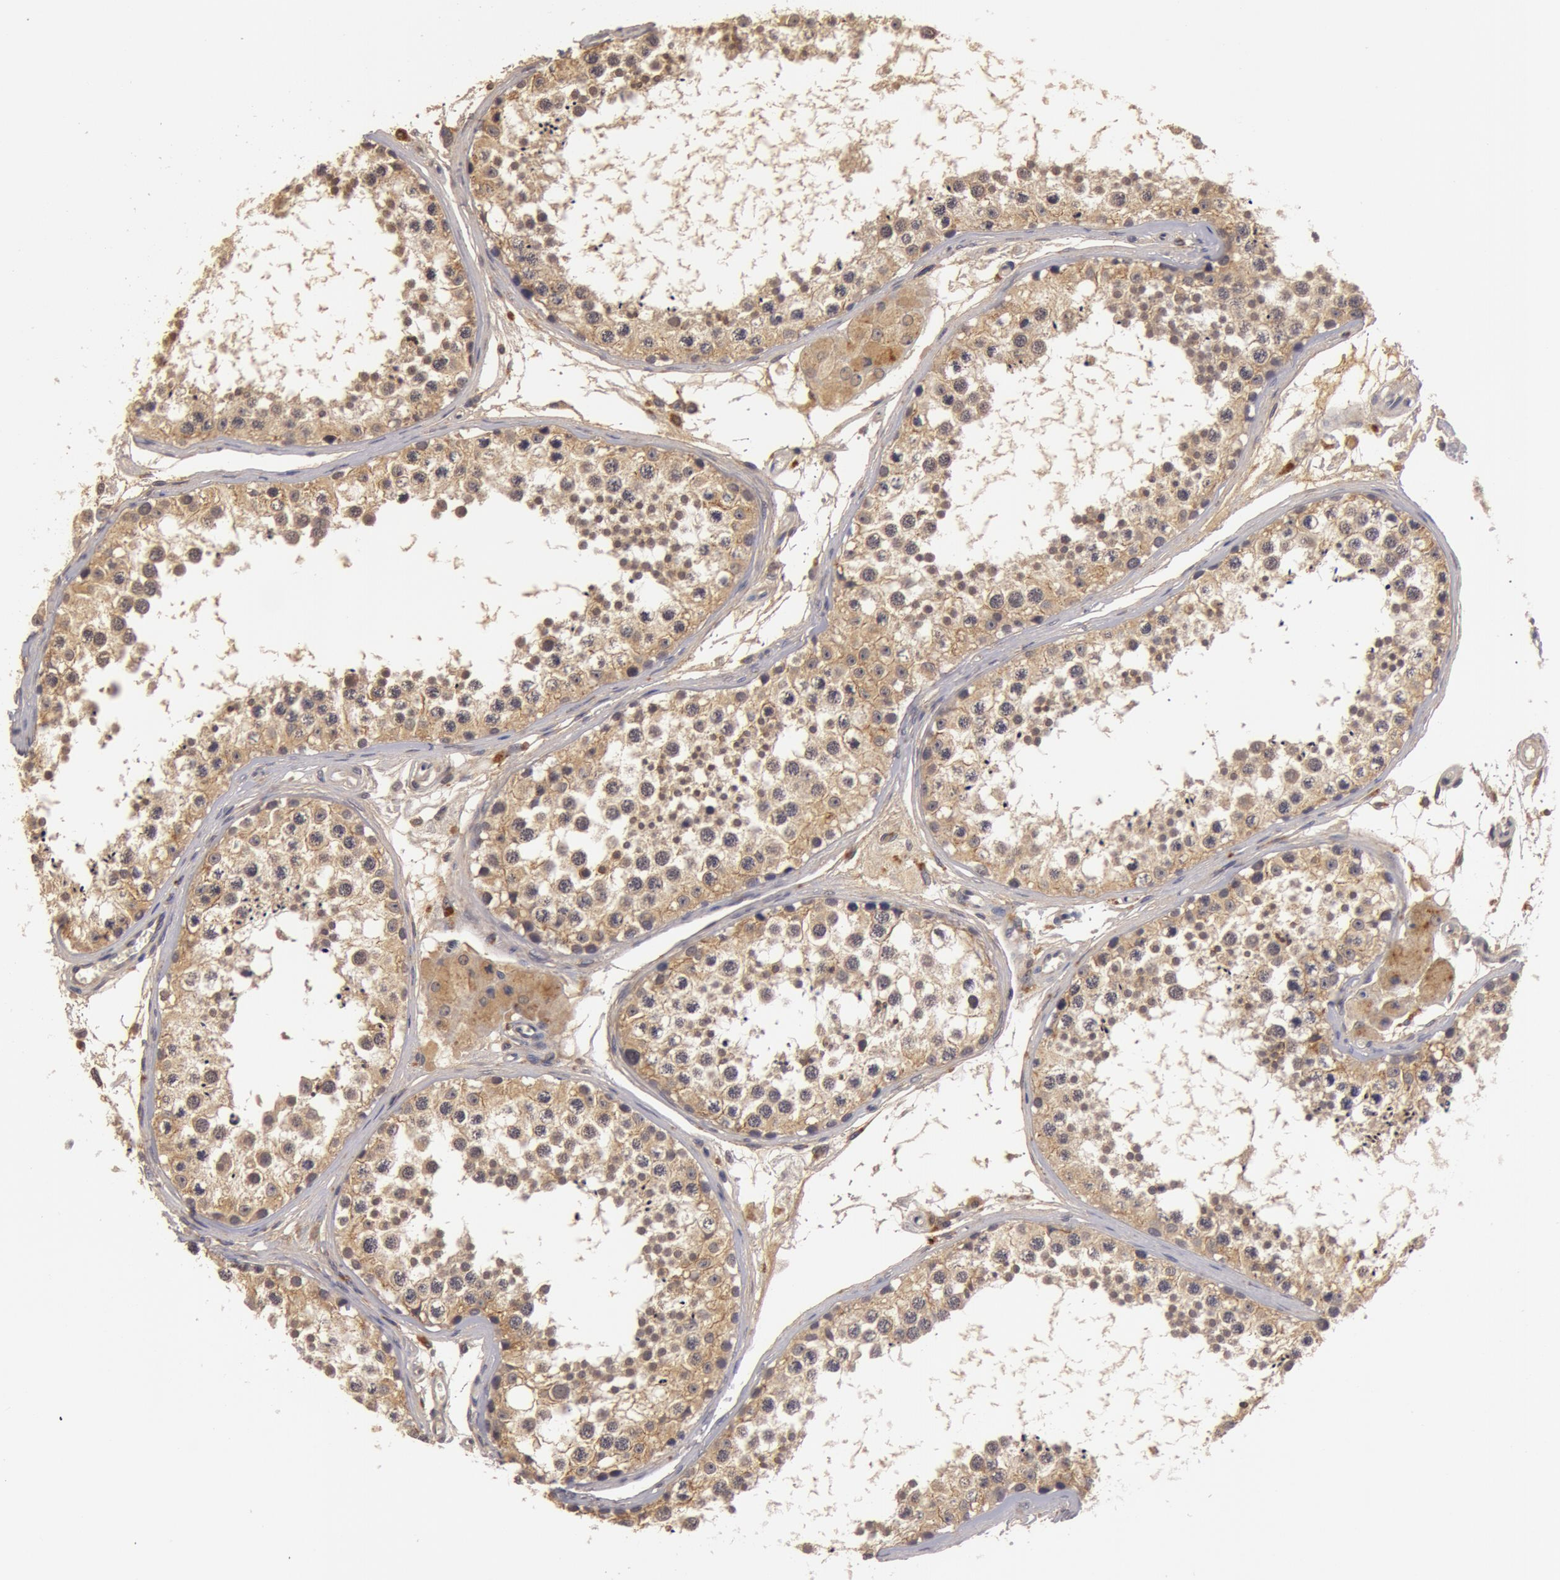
{"staining": {"intensity": "moderate", "quantity": ">75%", "location": "cytoplasmic/membranous"}, "tissue": "testis", "cell_type": "Cells in seminiferous ducts", "image_type": "normal", "snomed": [{"axis": "morphology", "description": "Normal tissue, NOS"}, {"axis": "topography", "description": "Testis"}], "caption": "Immunohistochemical staining of normal human testis displays >75% levels of moderate cytoplasmic/membranous protein positivity in approximately >75% of cells in seminiferous ducts.", "gene": "BCHE", "patient": {"sex": "male", "age": 57}}